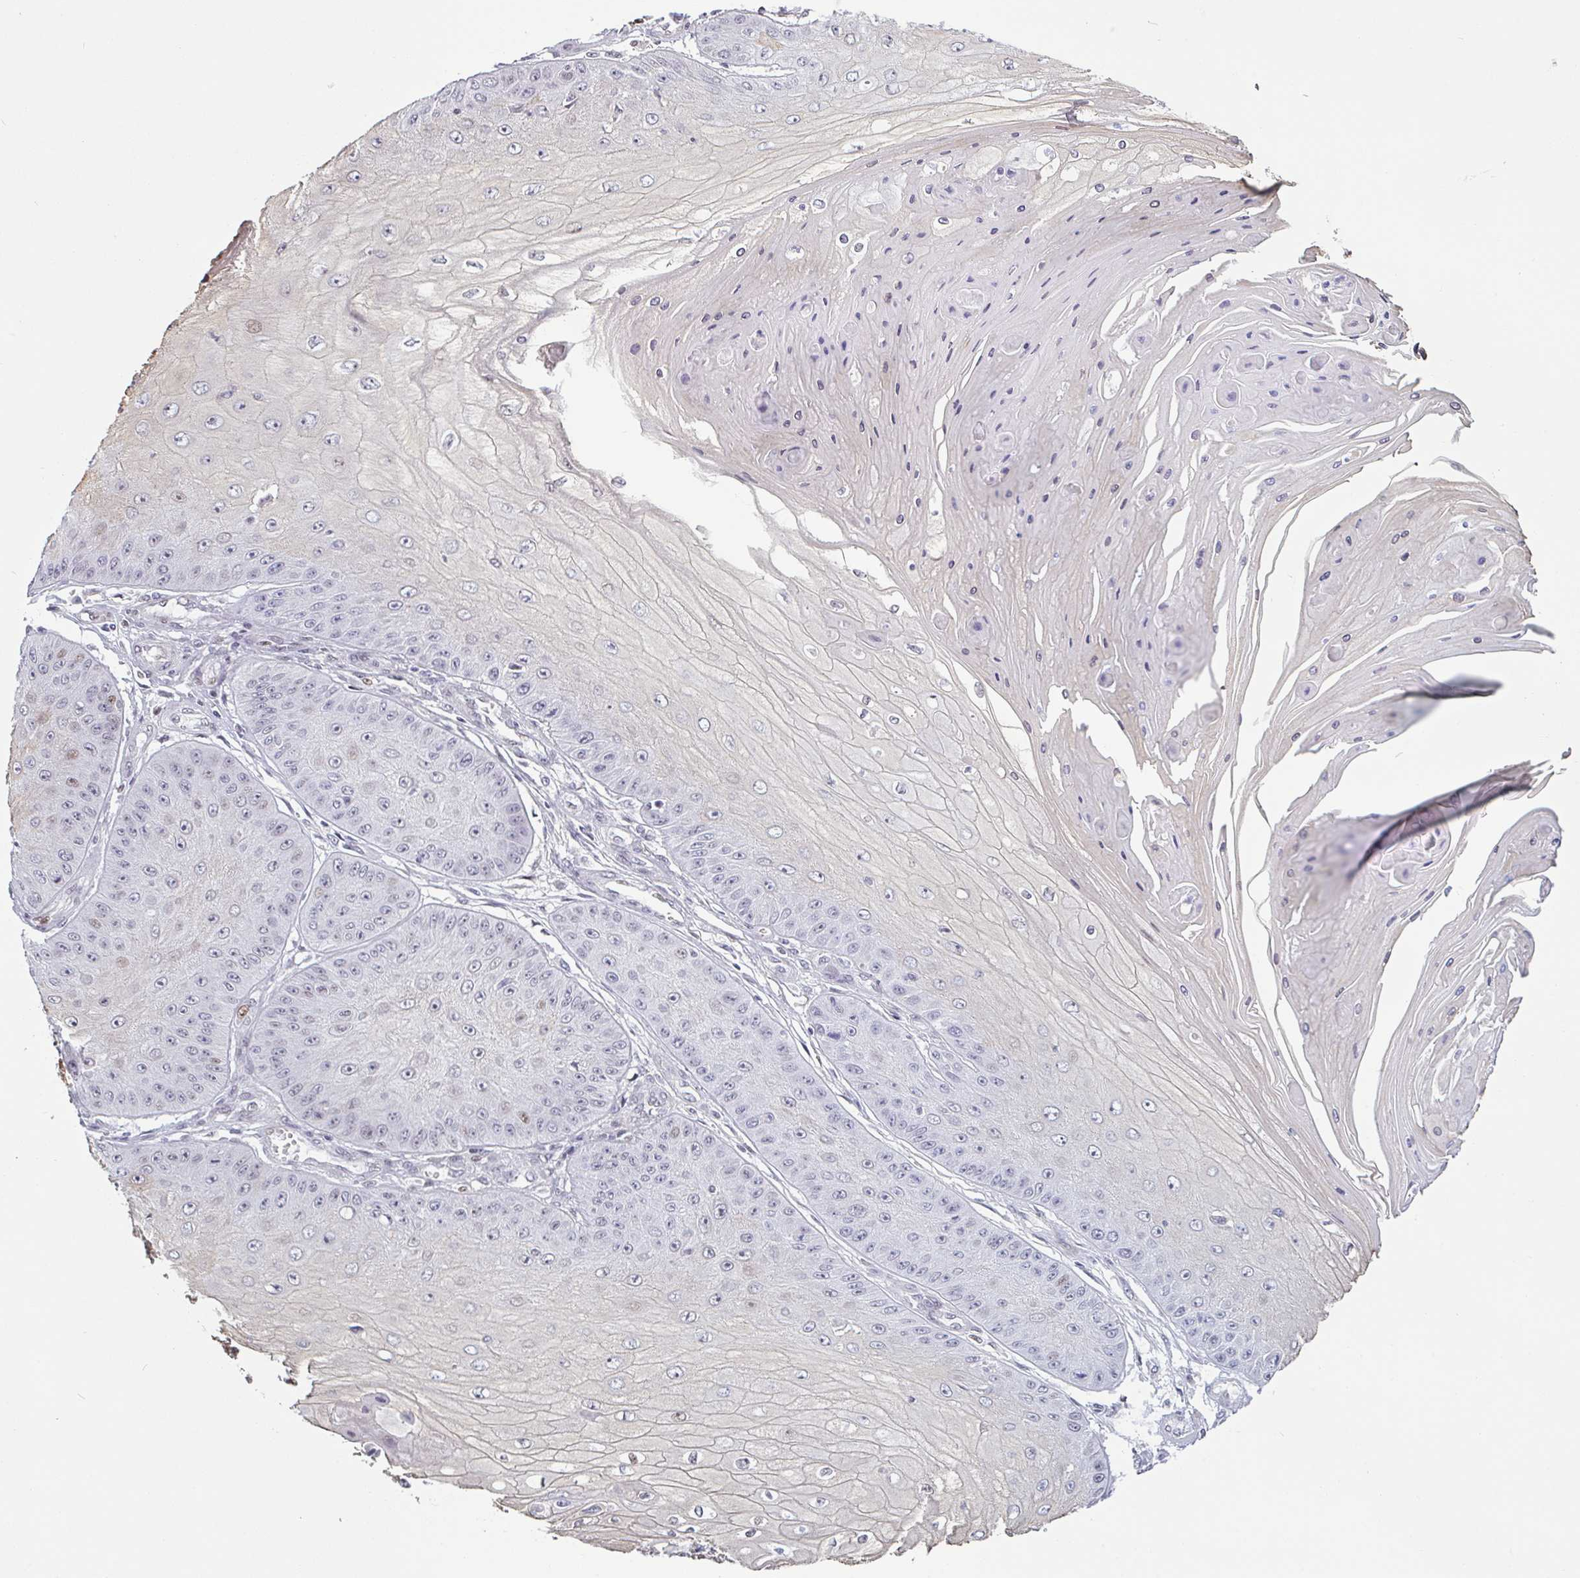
{"staining": {"intensity": "negative", "quantity": "none", "location": "none"}, "tissue": "skin cancer", "cell_type": "Tumor cells", "image_type": "cancer", "snomed": [{"axis": "morphology", "description": "Squamous cell carcinoma, NOS"}, {"axis": "topography", "description": "Skin"}], "caption": "Histopathology image shows no significant protein positivity in tumor cells of skin cancer.", "gene": "TMEM119", "patient": {"sex": "male", "age": 70}}